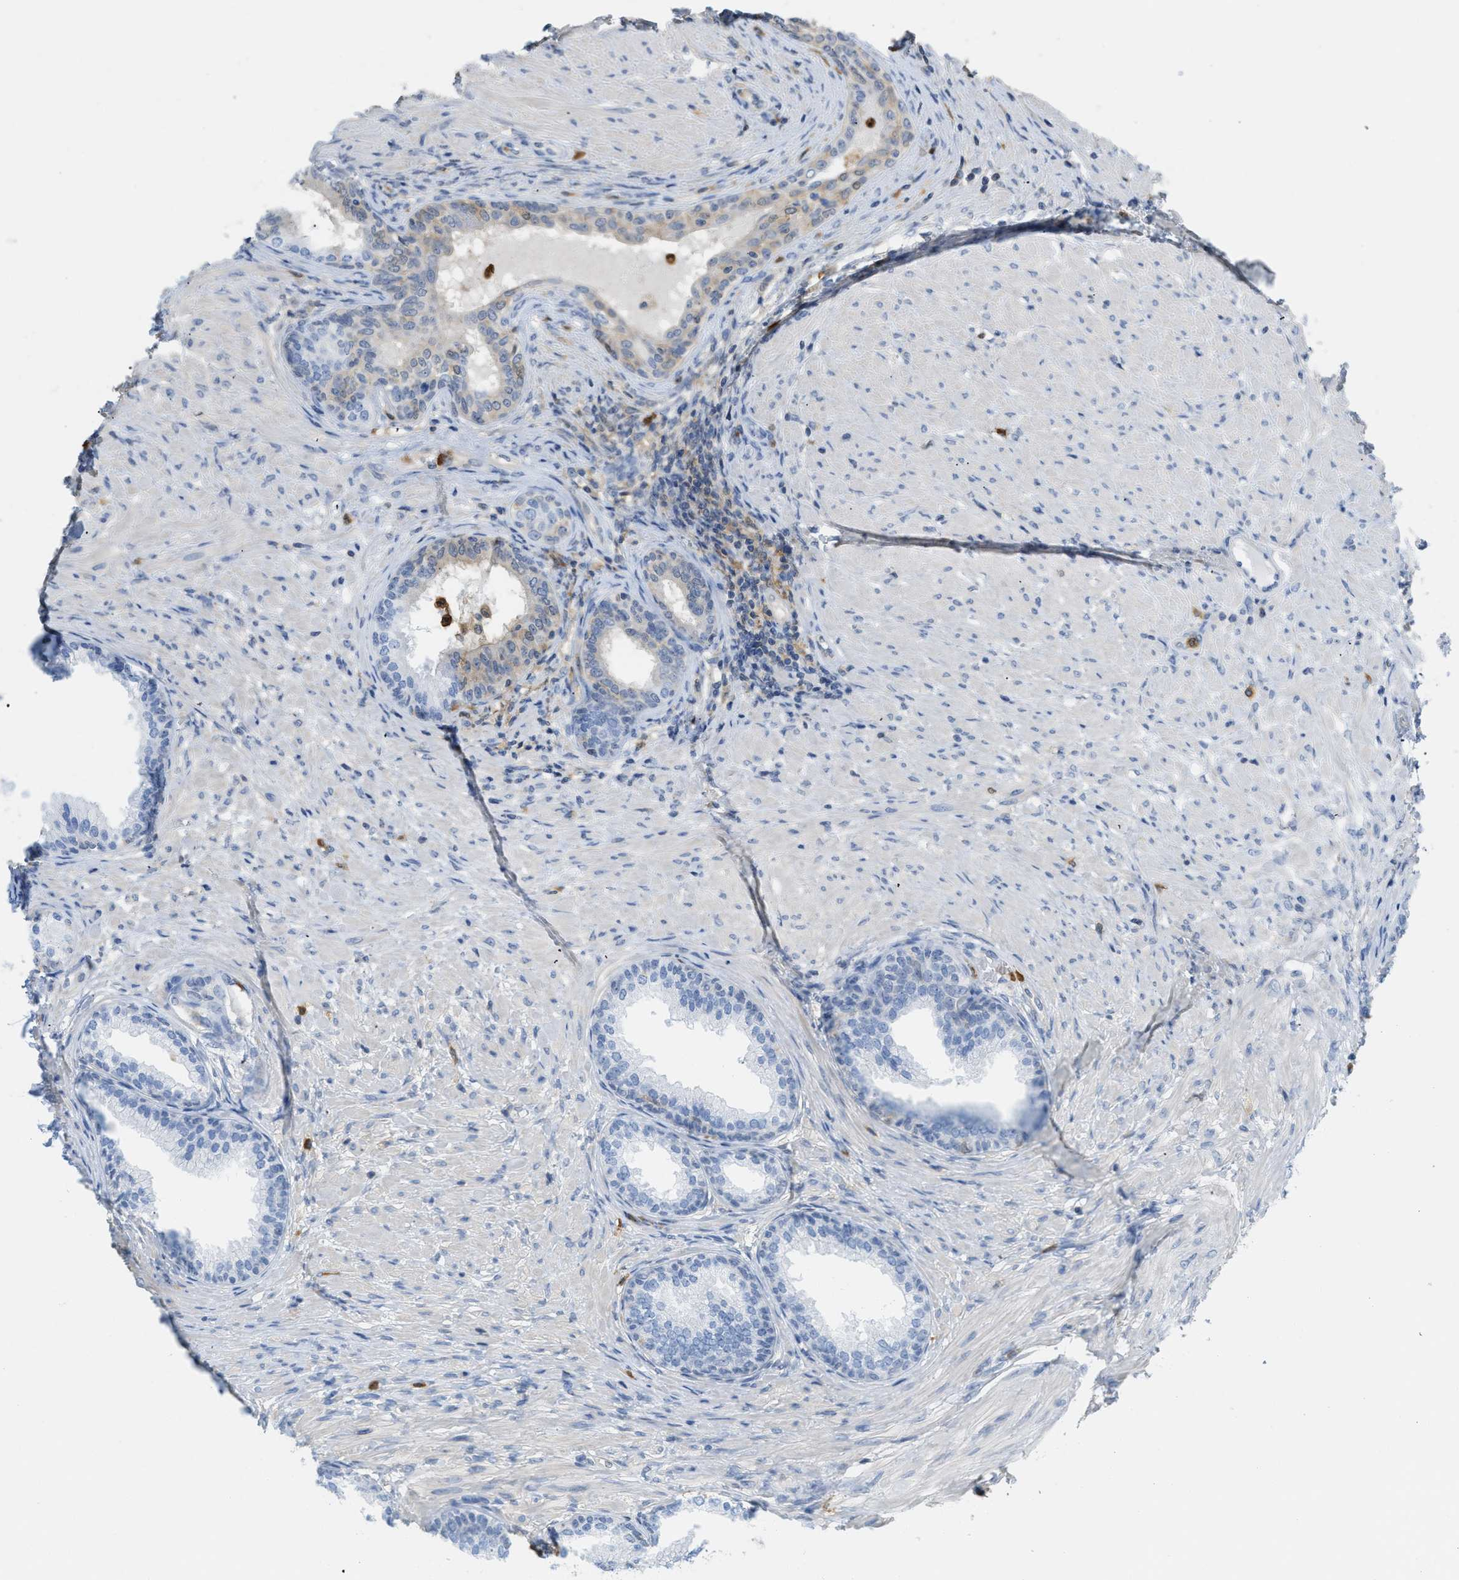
{"staining": {"intensity": "weak", "quantity": "<25%", "location": "cytoplasmic/membranous"}, "tissue": "prostate", "cell_type": "Glandular cells", "image_type": "normal", "snomed": [{"axis": "morphology", "description": "Normal tissue, NOS"}, {"axis": "topography", "description": "Prostate"}], "caption": "Immunohistochemical staining of normal prostate shows no significant expression in glandular cells.", "gene": "SERPINB1", "patient": {"sex": "male", "age": 76}}